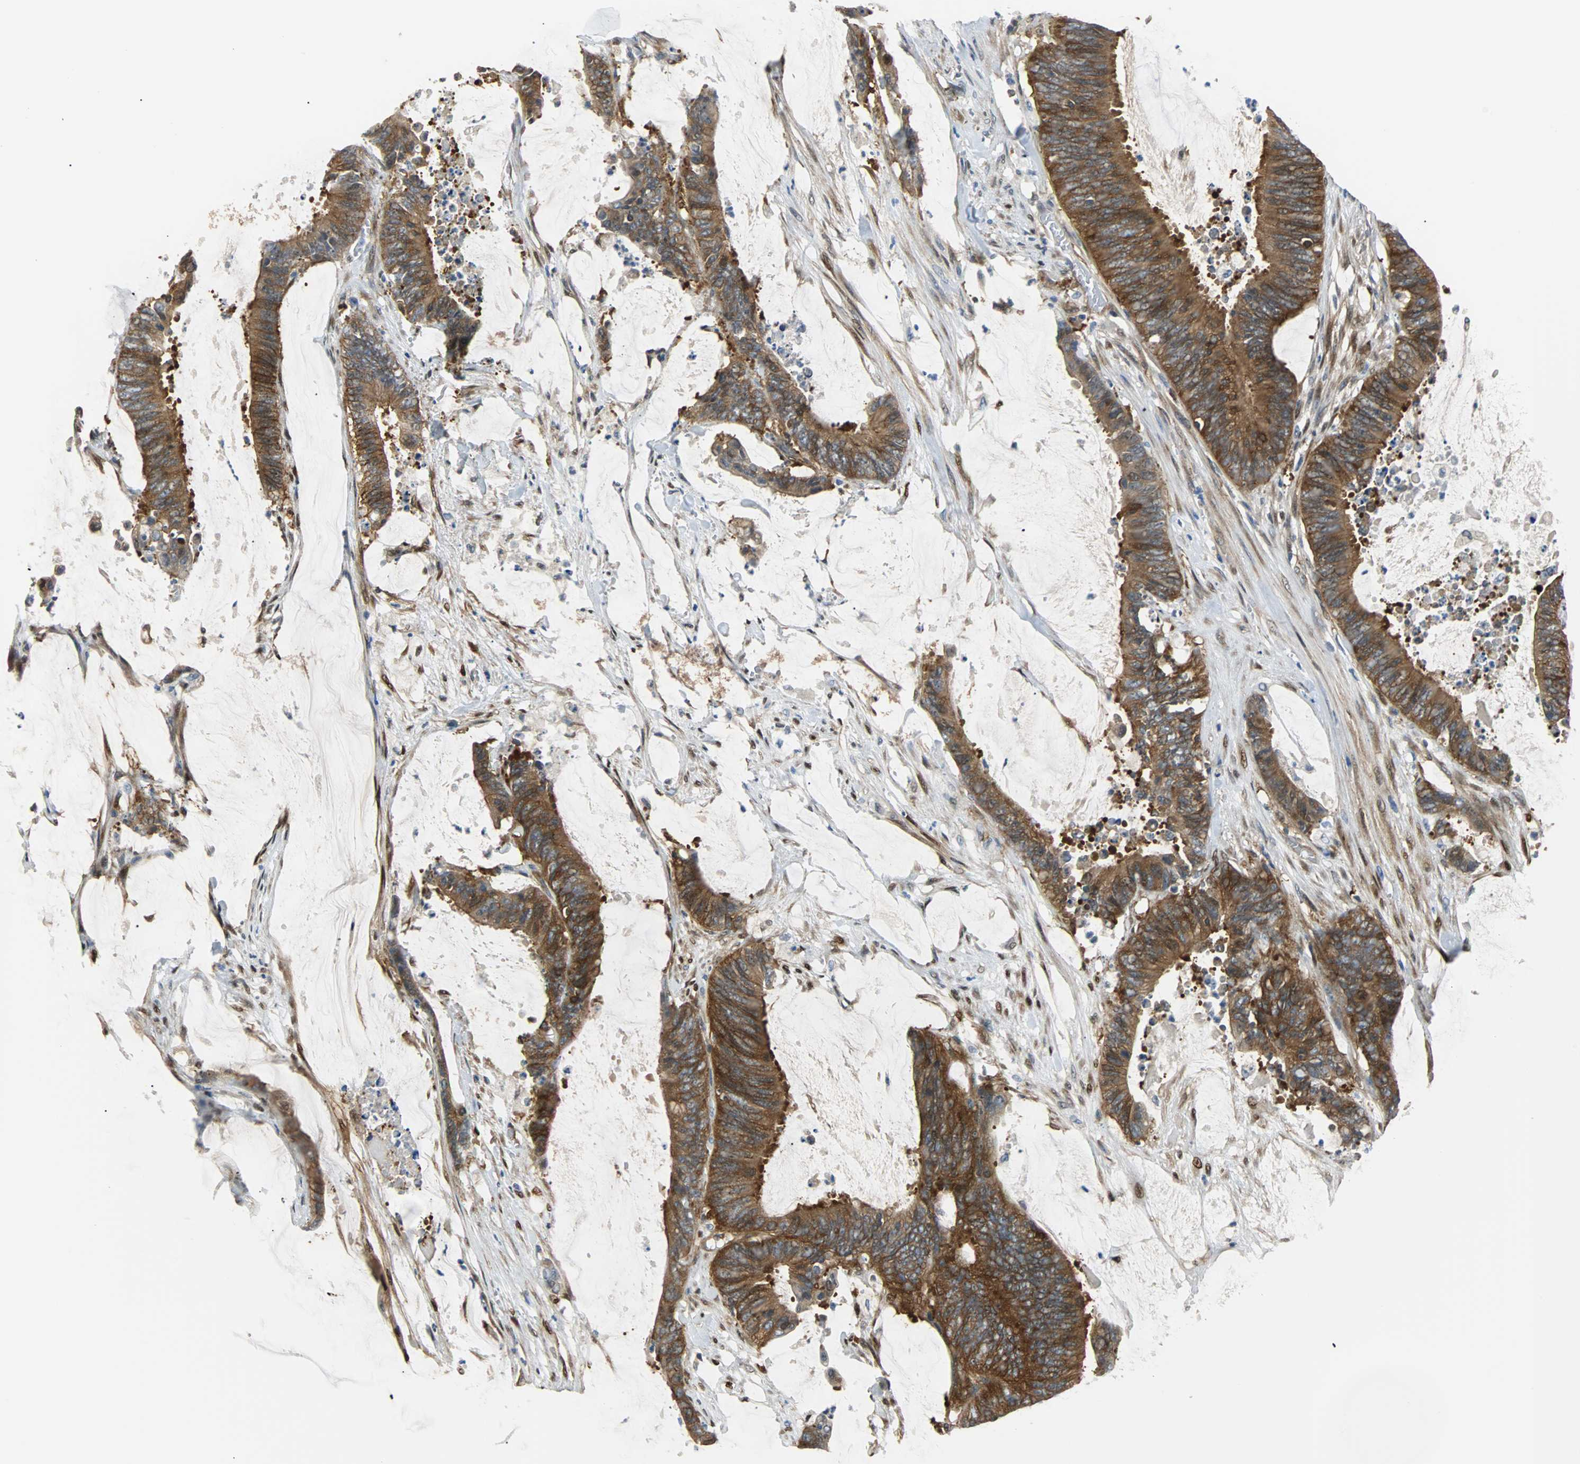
{"staining": {"intensity": "strong", "quantity": ">75%", "location": "cytoplasmic/membranous"}, "tissue": "colorectal cancer", "cell_type": "Tumor cells", "image_type": "cancer", "snomed": [{"axis": "morphology", "description": "Adenocarcinoma, NOS"}, {"axis": "topography", "description": "Rectum"}], "caption": "This histopathology image demonstrates IHC staining of human adenocarcinoma (colorectal), with high strong cytoplasmic/membranous staining in about >75% of tumor cells.", "gene": "RELA", "patient": {"sex": "female", "age": 66}}